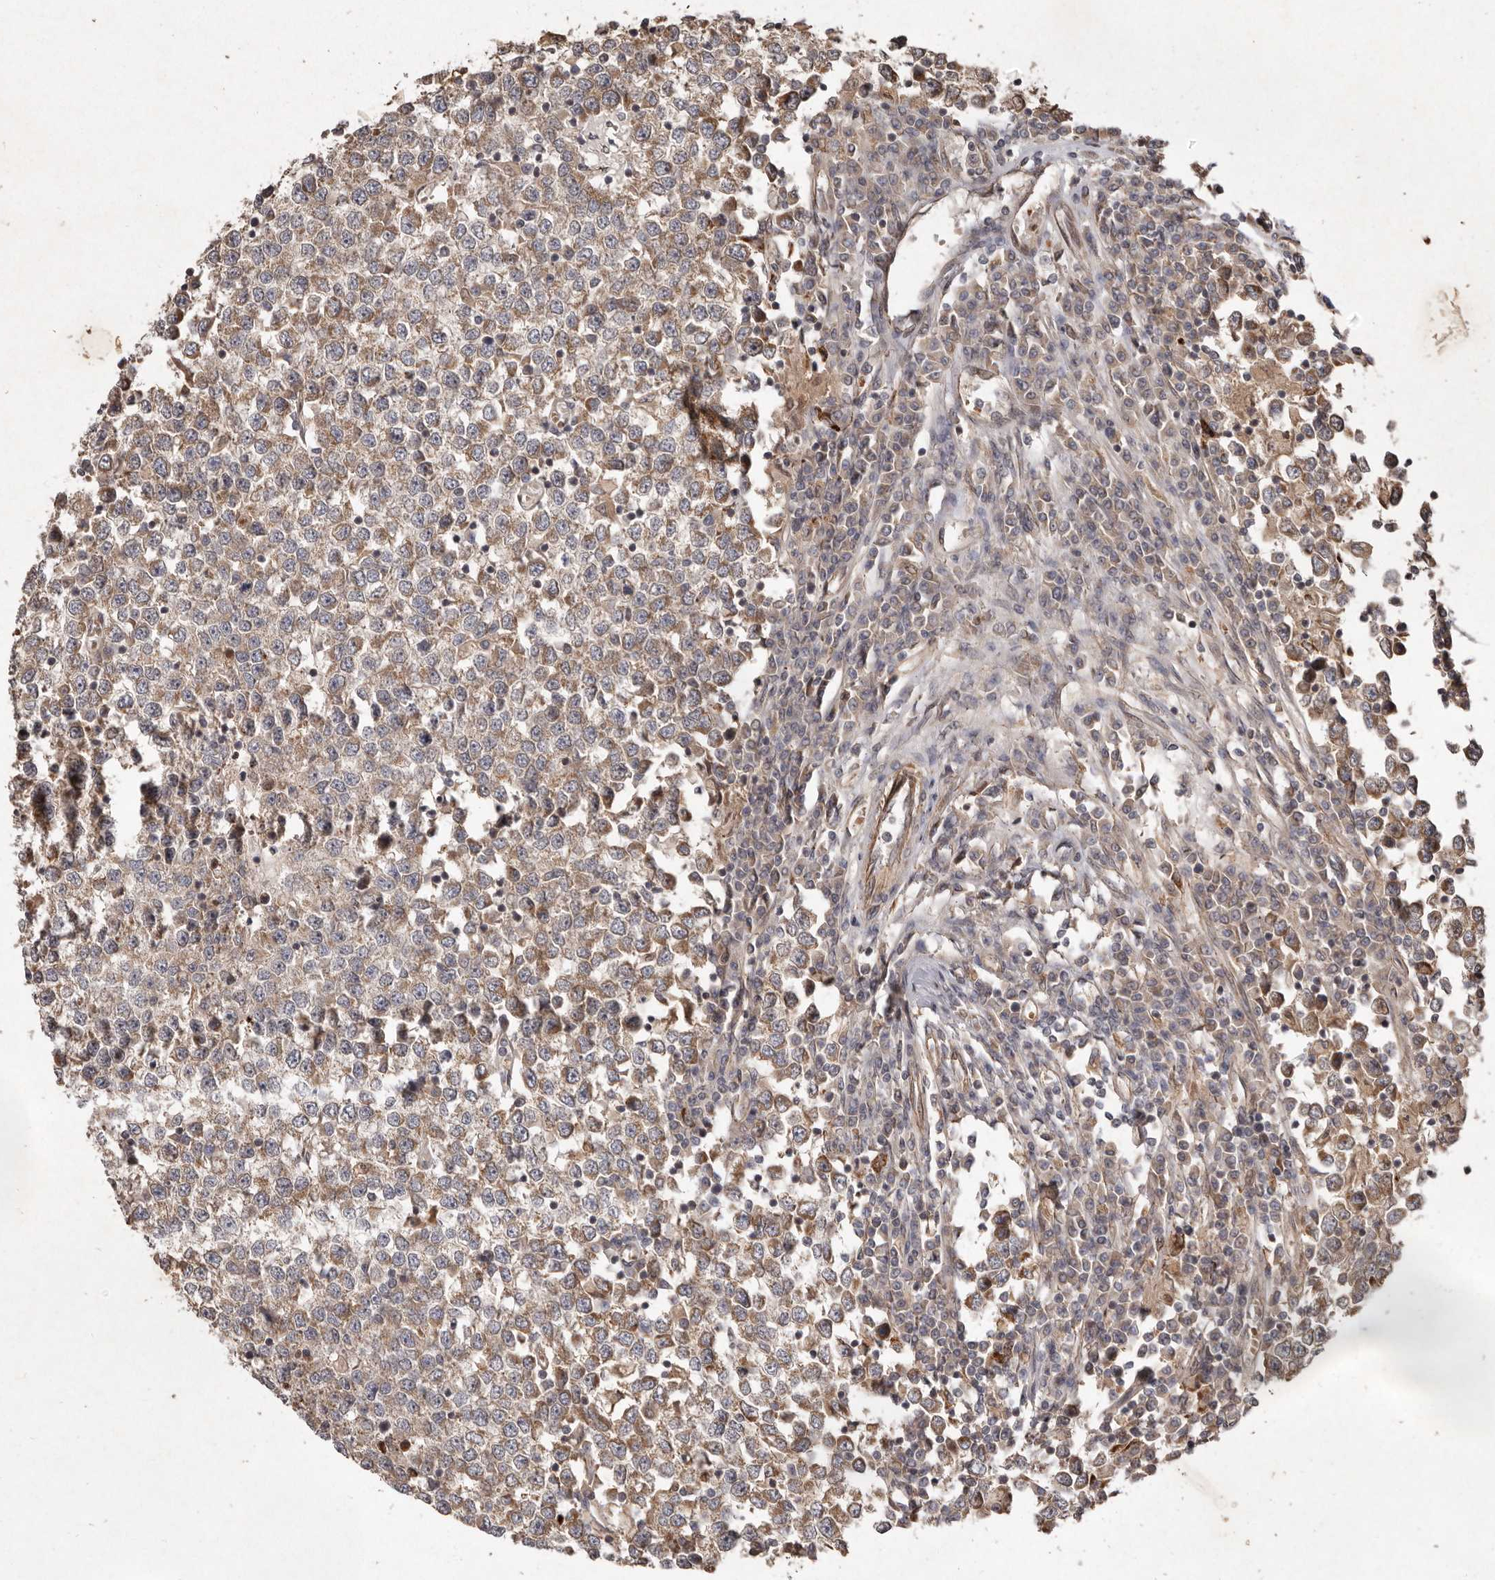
{"staining": {"intensity": "moderate", "quantity": ">75%", "location": "cytoplasmic/membranous"}, "tissue": "testis cancer", "cell_type": "Tumor cells", "image_type": "cancer", "snomed": [{"axis": "morphology", "description": "Seminoma, NOS"}, {"axis": "topography", "description": "Testis"}], "caption": "Immunohistochemistry (IHC) photomicrograph of neoplastic tissue: human seminoma (testis) stained using immunohistochemistry demonstrates medium levels of moderate protein expression localized specifically in the cytoplasmic/membranous of tumor cells, appearing as a cytoplasmic/membranous brown color.", "gene": "SEMA3A", "patient": {"sex": "male", "age": 65}}